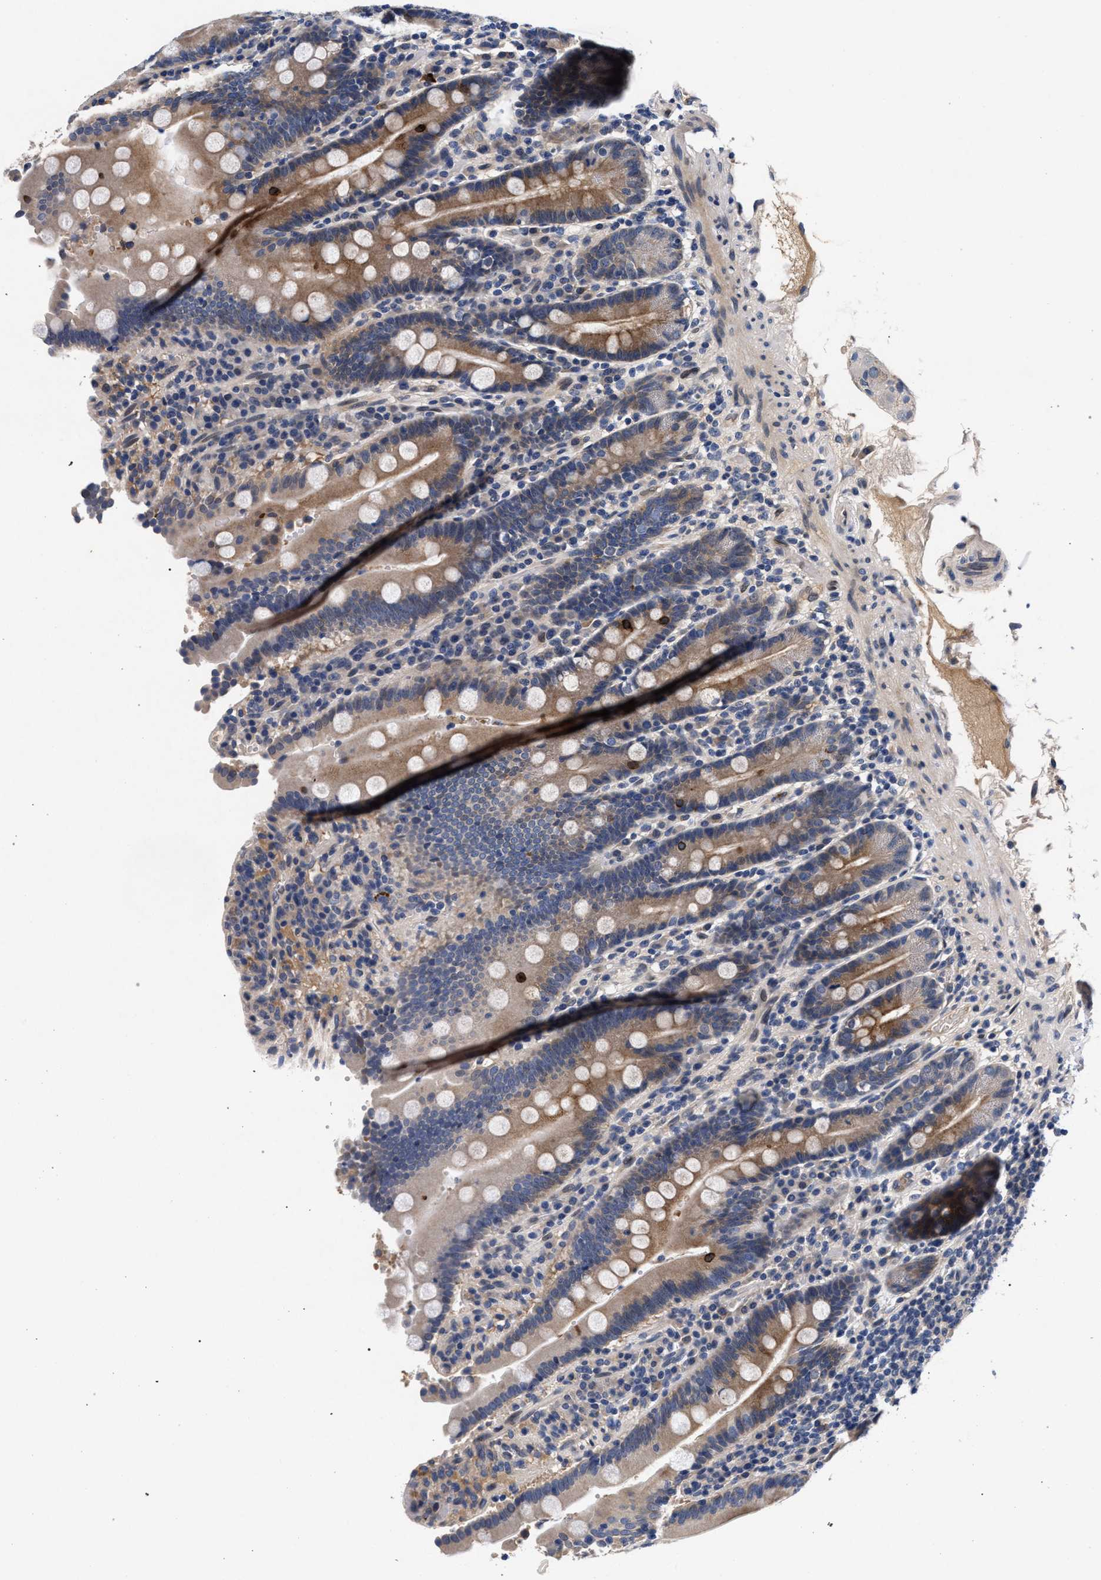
{"staining": {"intensity": "moderate", "quantity": ">75%", "location": "cytoplasmic/membranous"}, "tissue": "duodenum", "cell_type": "Glandular cells", "image_type": "normal", "snomed": [{"axis": "morphology", "description": "Normal tissue, NOS"}, {"axis": "topography", "description": "Small intestine, NOS"}], "caption": "Protein expression analysis of unremarkable duodenum displays moderate cytoplasmic/membranous expression in about >75% of glandular cells. (DAB (3,3'-diaminobenzidine) = brown stain, brightfield microscopy at high magnification).", "gene": "NEK7", "patient": {"sex": "female", "age": 71}}